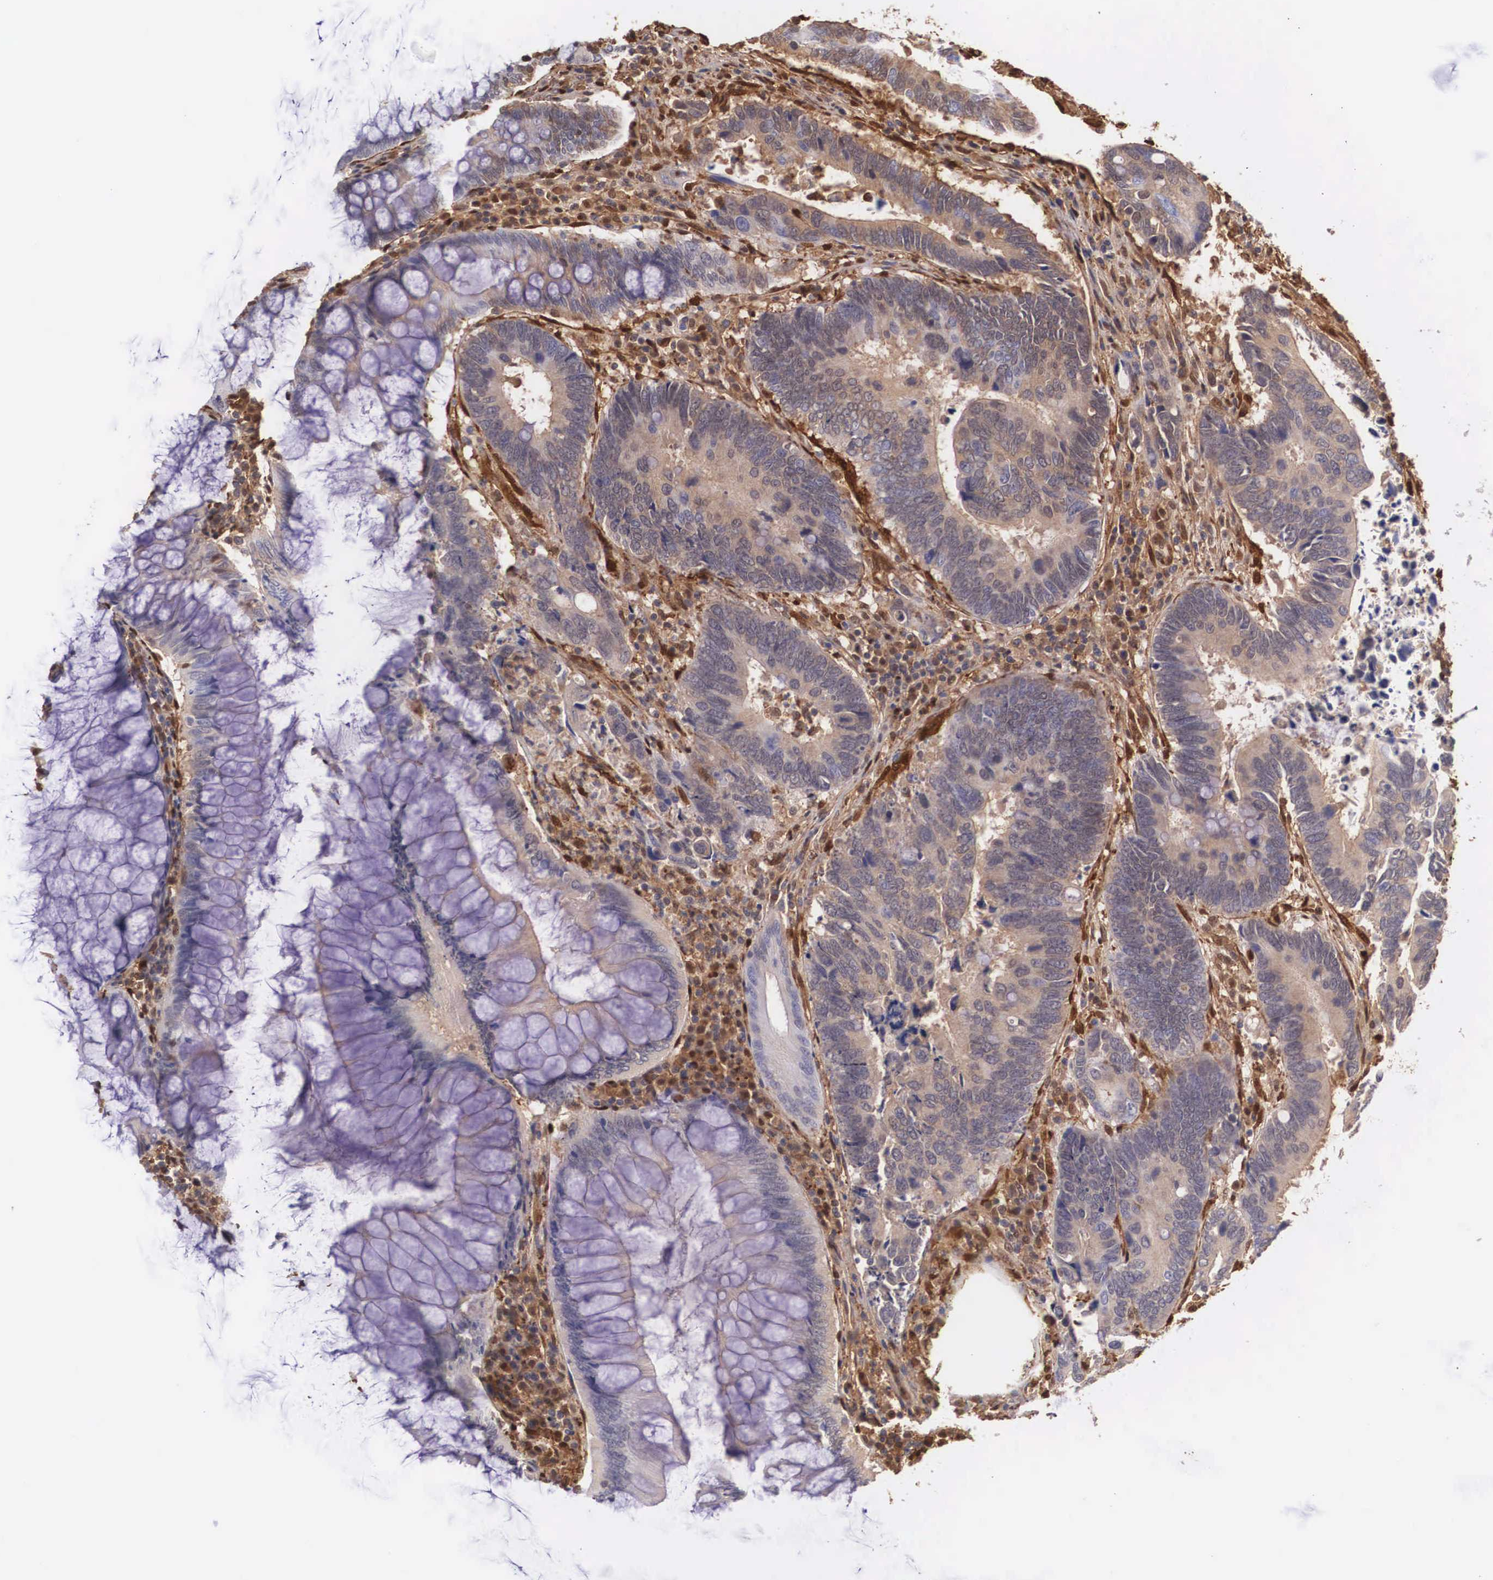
{"staining": {"intensity": "negative", "quantity": "none", "location": "none"}, "tissue": "colorectal cancer", "cell_type": "Tumor cells", "image_type": "cancer", "snomed": [{"axis": "morphology", "description": "Adenocarcinoma, NOS"}, {"axis": "topography", "description": "Colon"}], "caption": "The immunohistochemistry (IHC) histopathology image has no significant positivity in tumor cells of colorectal adenocarcinoma tissue. (DAB immunohistochemistry visualized using brightfield microscopy, high magnification).", "gene": "LGALS1", "patient": {"sex": "male", "age": 49}}